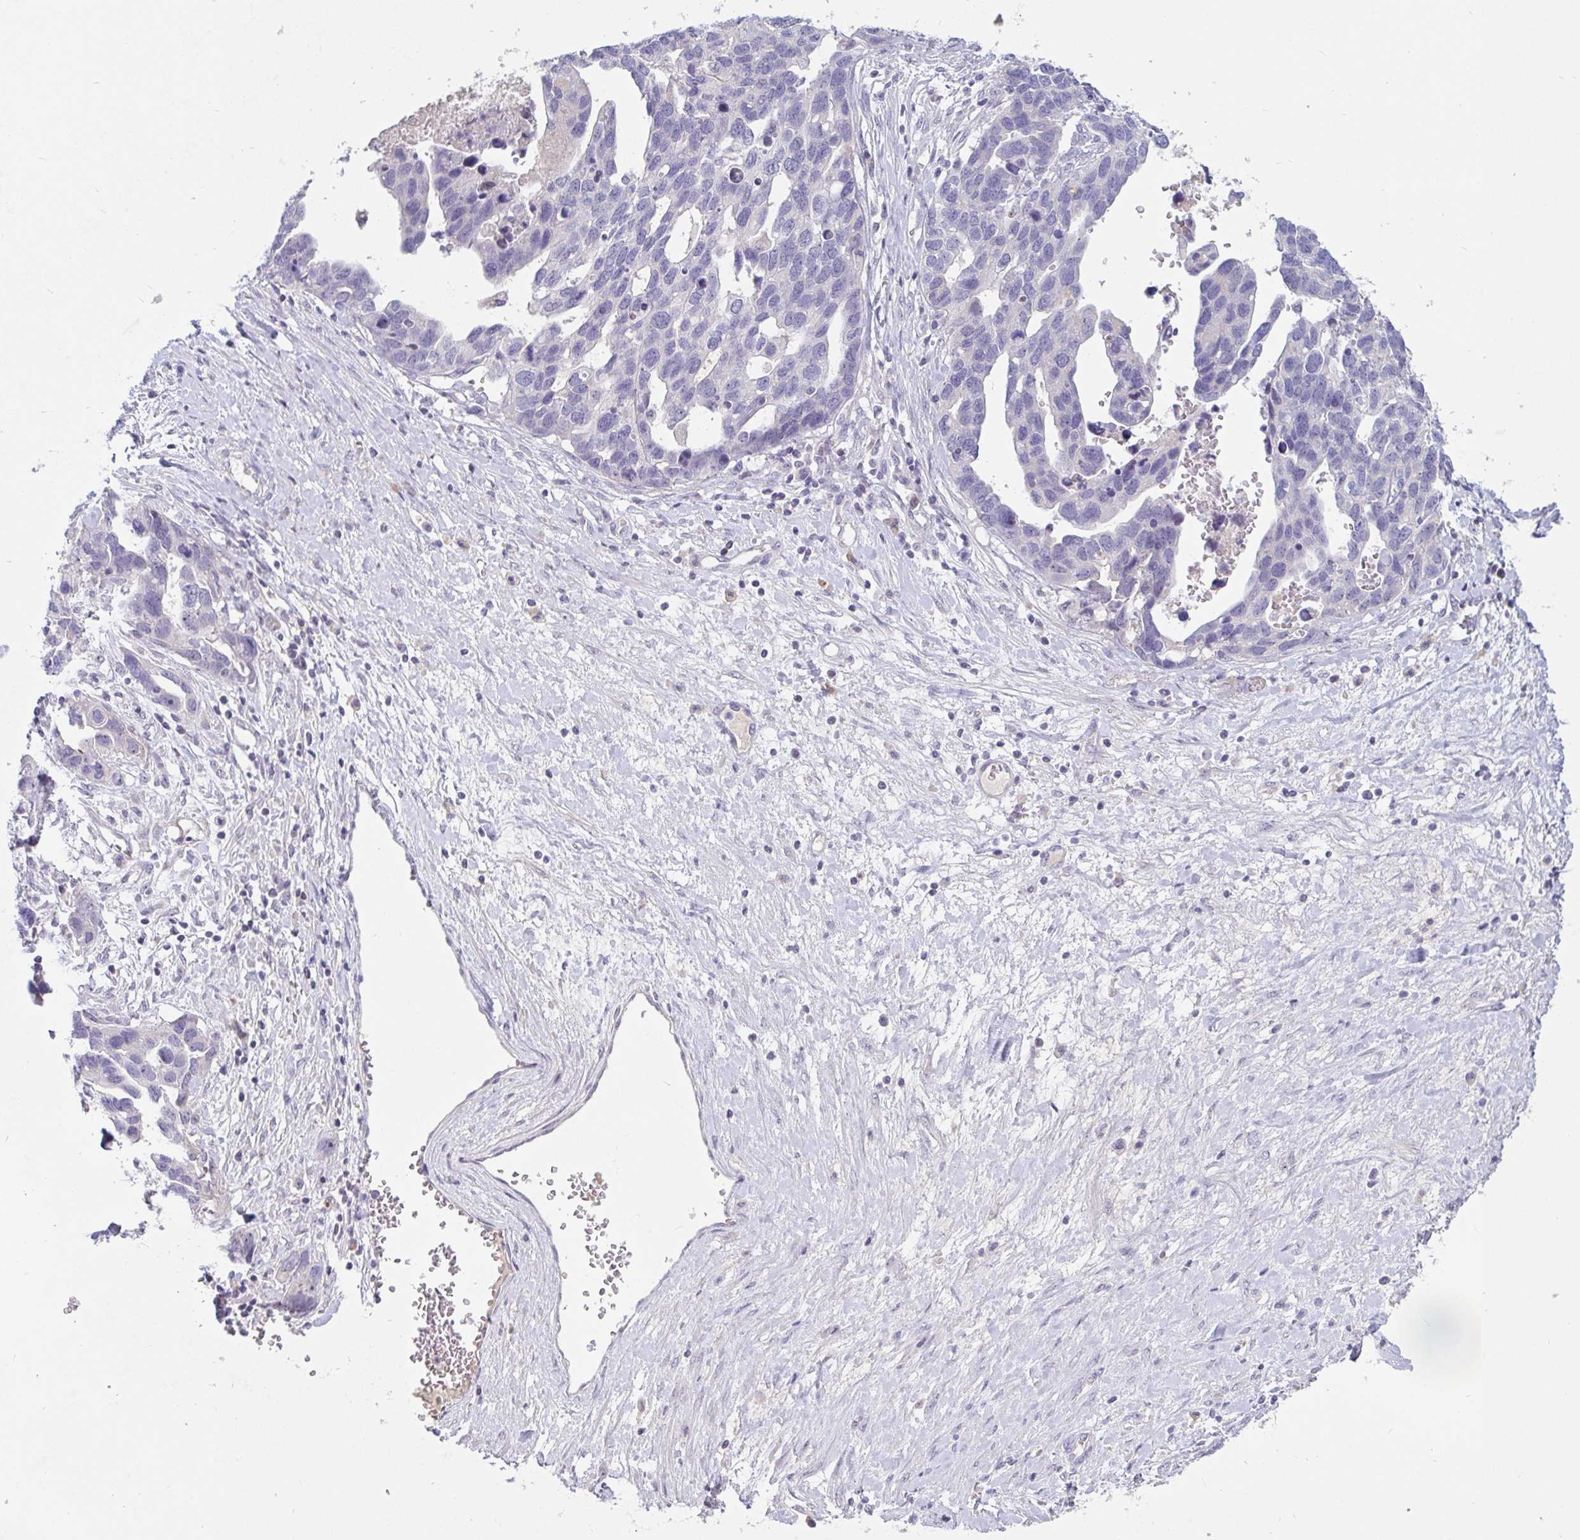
{"staining": {"intensity": "negative", "quantity": "none", "location": "none"}, "tissue": "ovarian cancer", "cell_type": "Tumor cells", "image_type": "cancer", "snomed": [{"axis": "morphology", "description": "Cystadenocarcinoma, serous, NOS"}, {"axis": "topography", "description": "Ovary"}], "caption": "Tumor cells are negative for brown protein staining in serous cystadenocarcinoma (ovarian).", "gene": "MYC", "patient": {"sex": "female", "age": 54}}